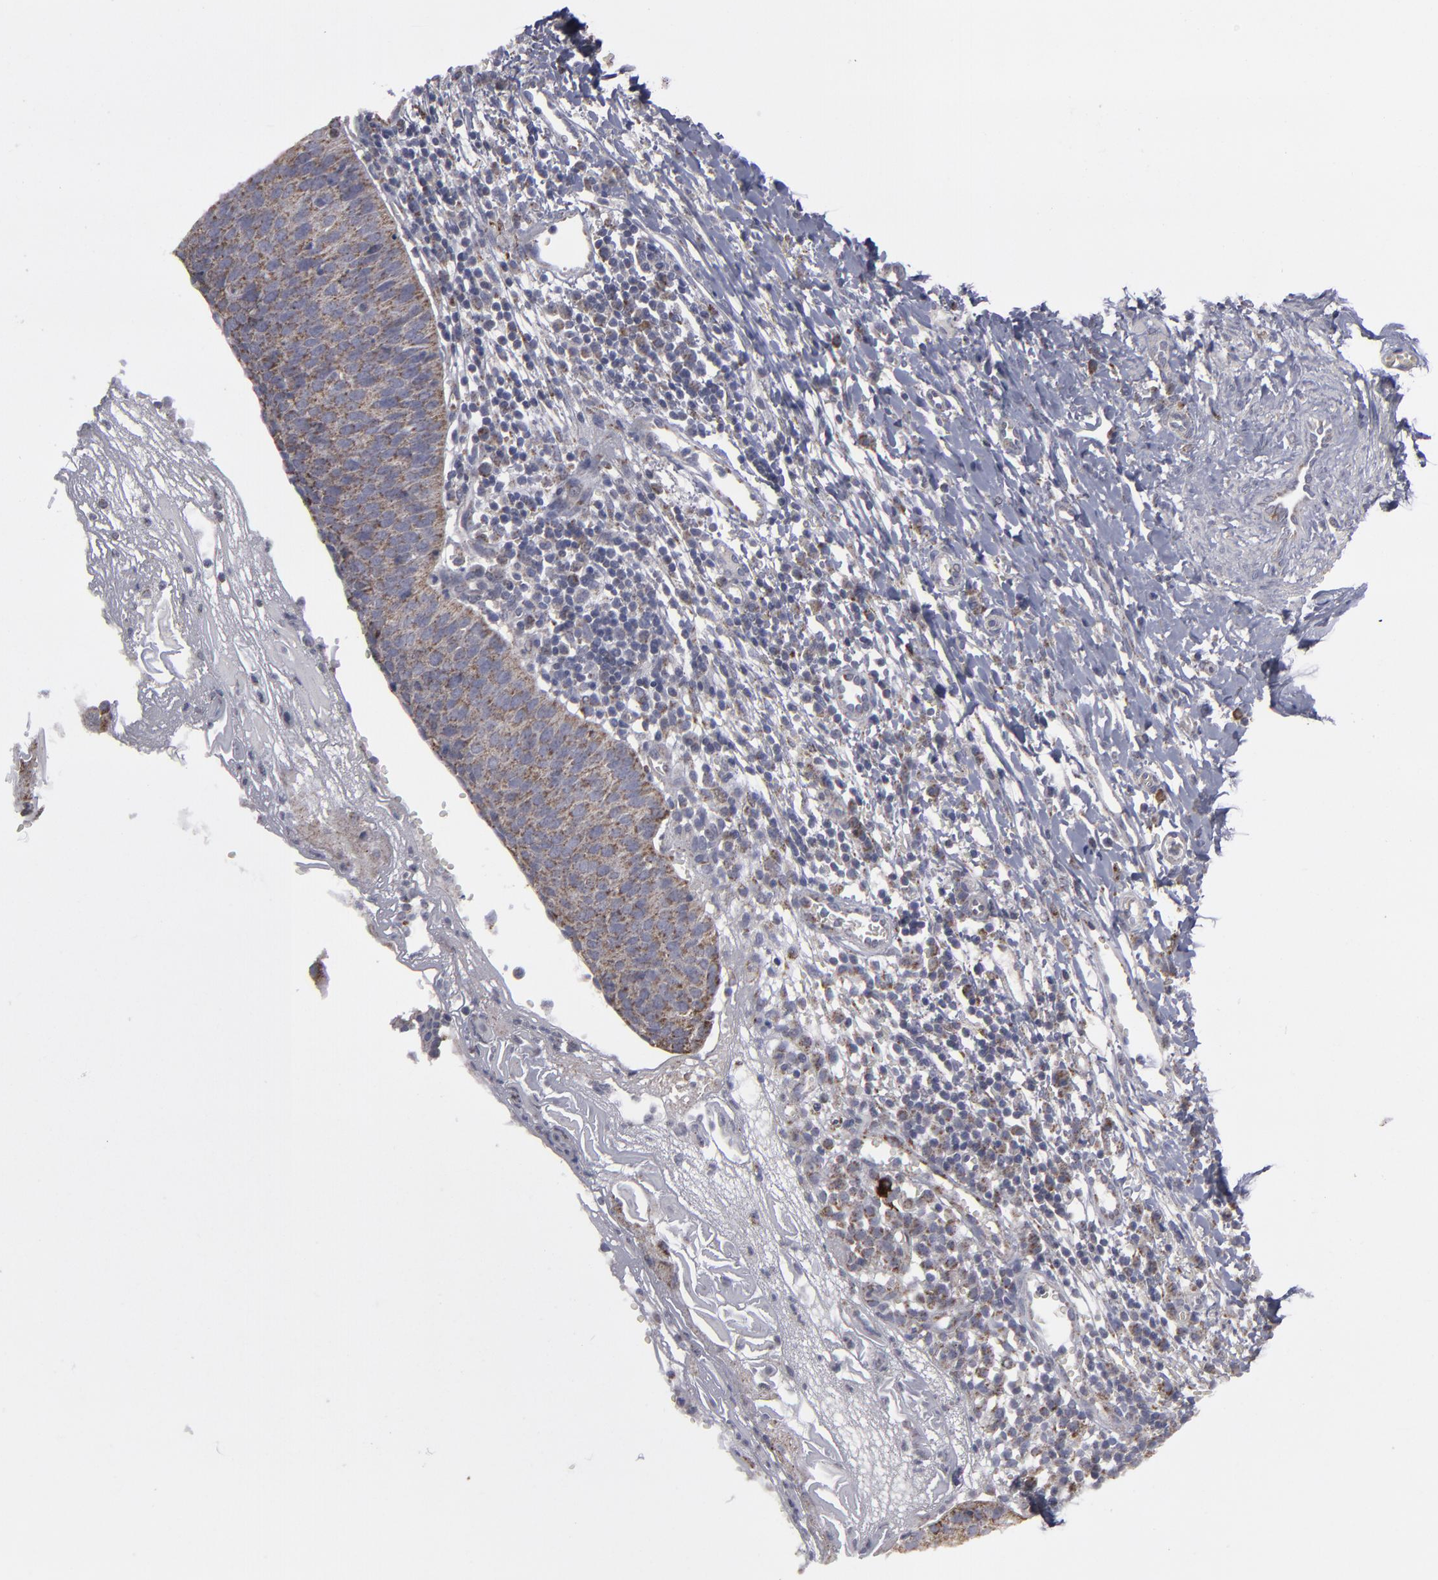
{"staining": {"intensity": "moderate", "quantity": ">75%", "location": "cytoplasmic/membranous"}, "tissue": "cervical cancer", "cell_type": "Tumor cells", "image_type": "cancer", "snomed": [{"axis": "morphology", "description": "Normal tissue, NOS"}, {"axis": "morphology", "description": "Squamous cell carcinoma, NOS"}, {"axis": "topography", "description": "Cervix"}], "caption": "Immunohistochemical staining of cervical squamous cell carcinoma demonstrates medium levels of moderate cytoplasmic/membranous expression in approximately >75% of tumor cells.", "gene": "MYOM2", "patient": {"sex": "female", "age": 39}}